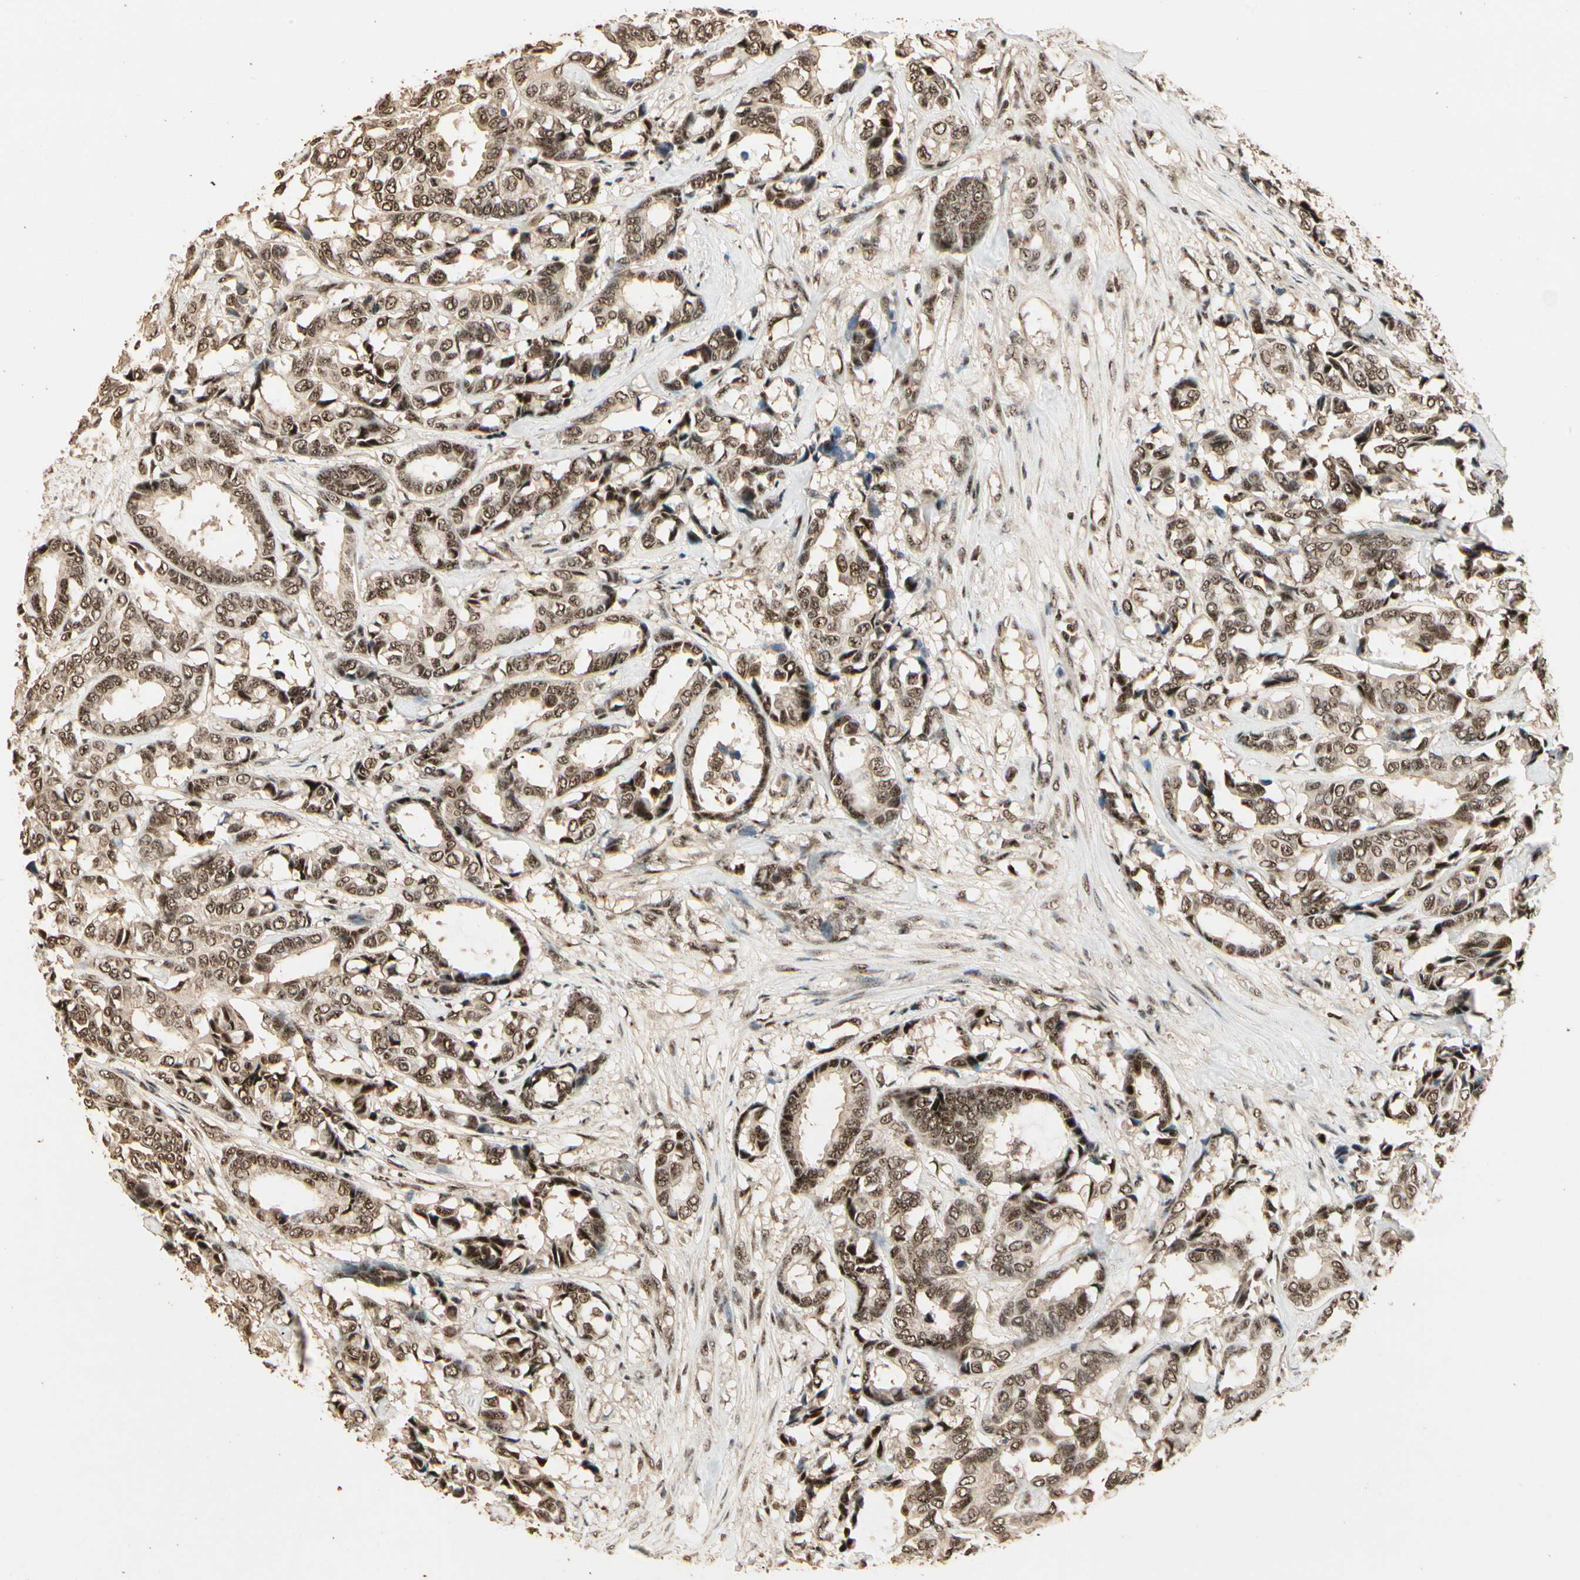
{"staining": {"intensity": "moderate", "quantity": ">75%", "location": "cytoplasmic/membranous,nuclear"}, "tissue": "breast cancer", "cell_type": "Tumor cells", "image_type": "cancer", "snomed": [{"axis": "morphology", "description": "Duct carcinoma"}, {"axis": "topography", "description": "Breast"}], "caption": "Immunohistochemical staining of breast cancer (infiltrating ductal carcinoma) exhibits medium levels of moderate cytoplasmic/membranous and nuclear positivity in about >75% of tumor cells.", "gene": "RBM25", "patient": {"sex": "female", "age": 87}}